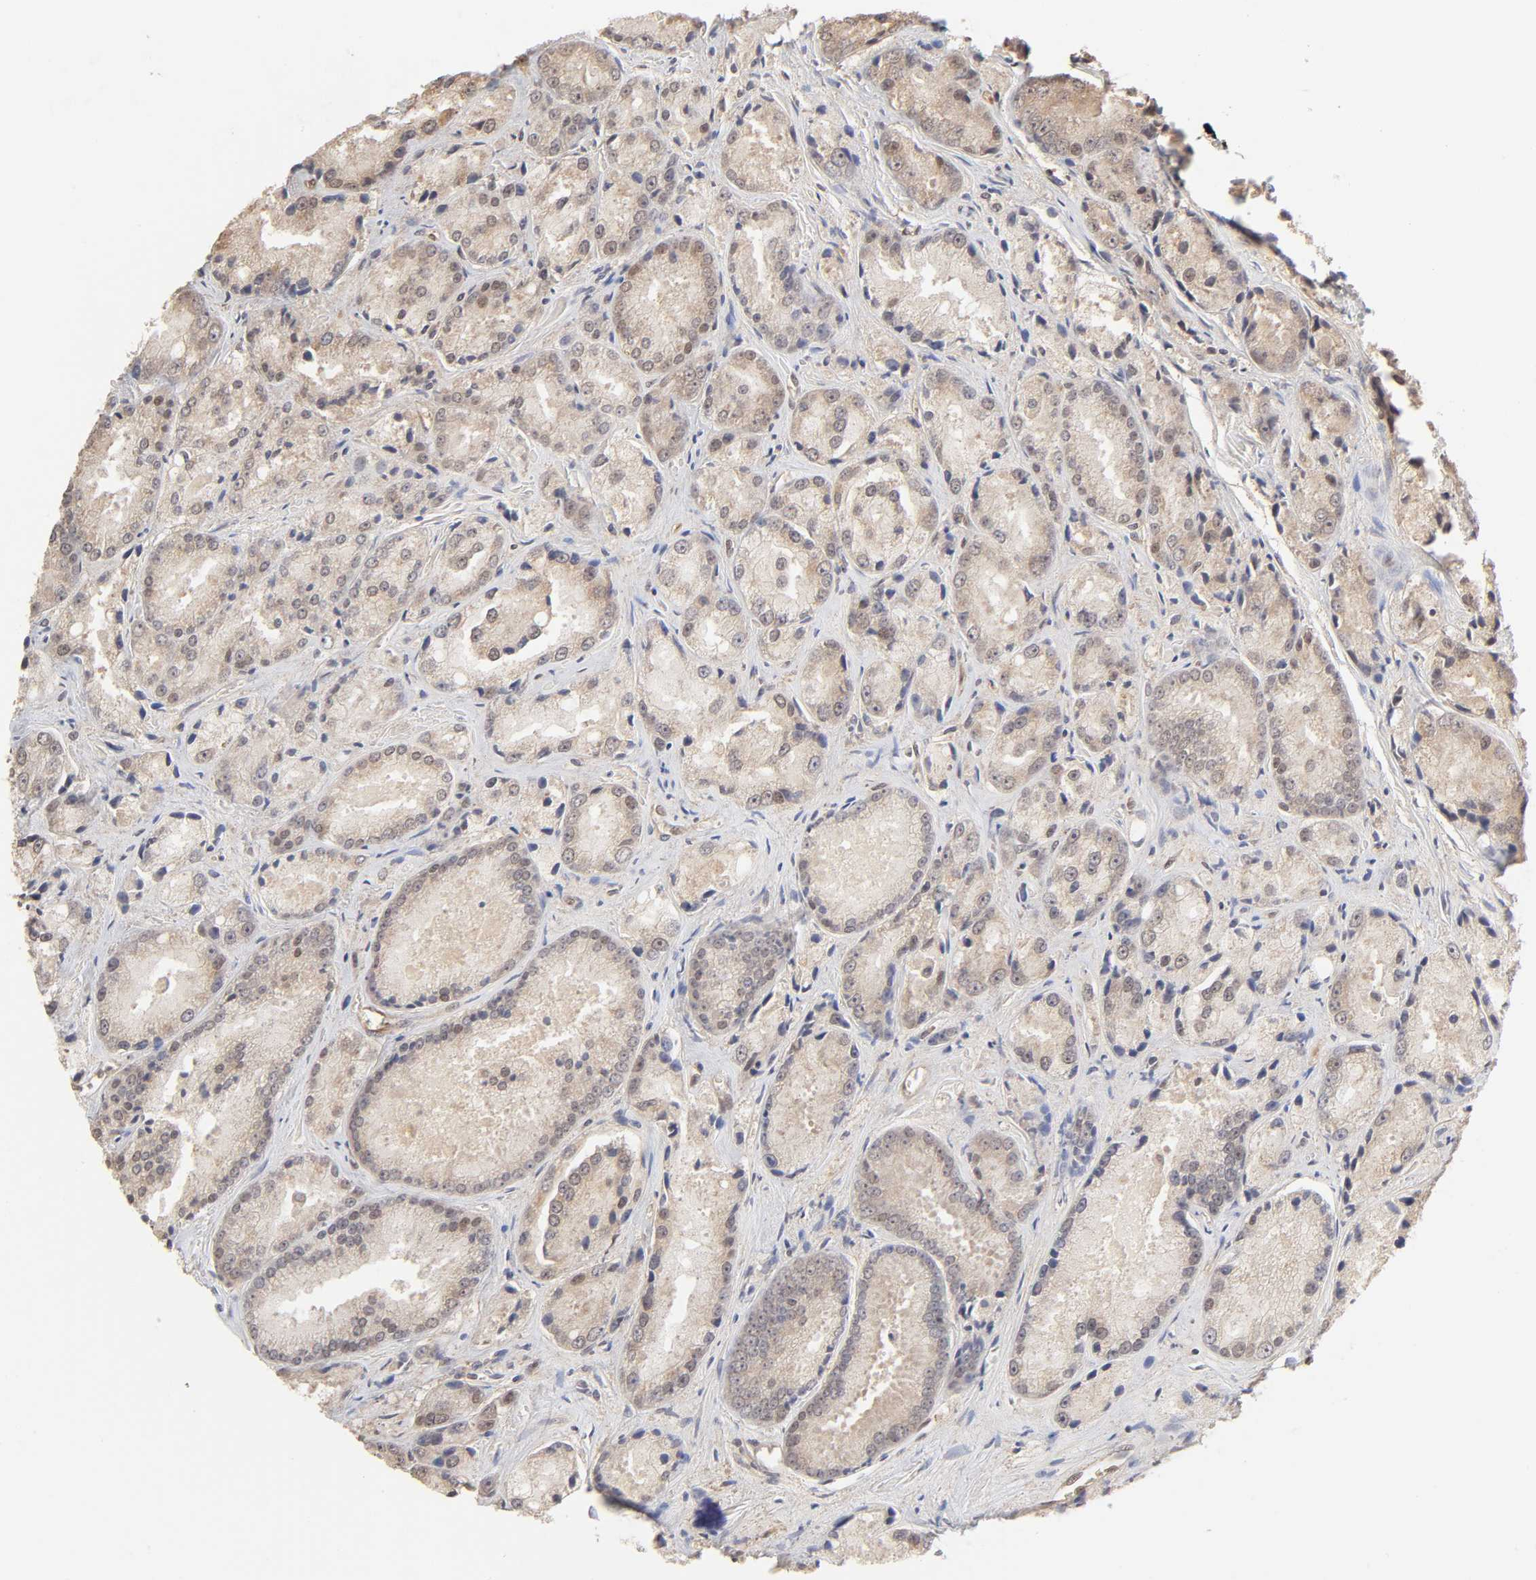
{"staining": {"intensity": "weak", "quantity": "25%-75%", "location": "cytoplasmic/membranous"}, "tissue": "prostate cancer", "cell_type": "Tumor cells", "image_type": "cancer", "snomed": [{"axis": "morphology", "description": "Adenocarcinoma, Low grade"}, {"axis": "topography", "description": "Prostate"}], "caption": "Immunohistochemistry (IHC) (DAB) staining of prostate cancer (low-grade adenocarcinoma) exhibits weak cytoplasmic/membranous protein expression in about 25%-75% of tumor cells. The staining was performed using DAB, with brown indicating positive protein expression. Nuclei are stained blue with hematoxylin.", "gene": "MAPK1", "patient": {"sex": "male", "age": 64}}